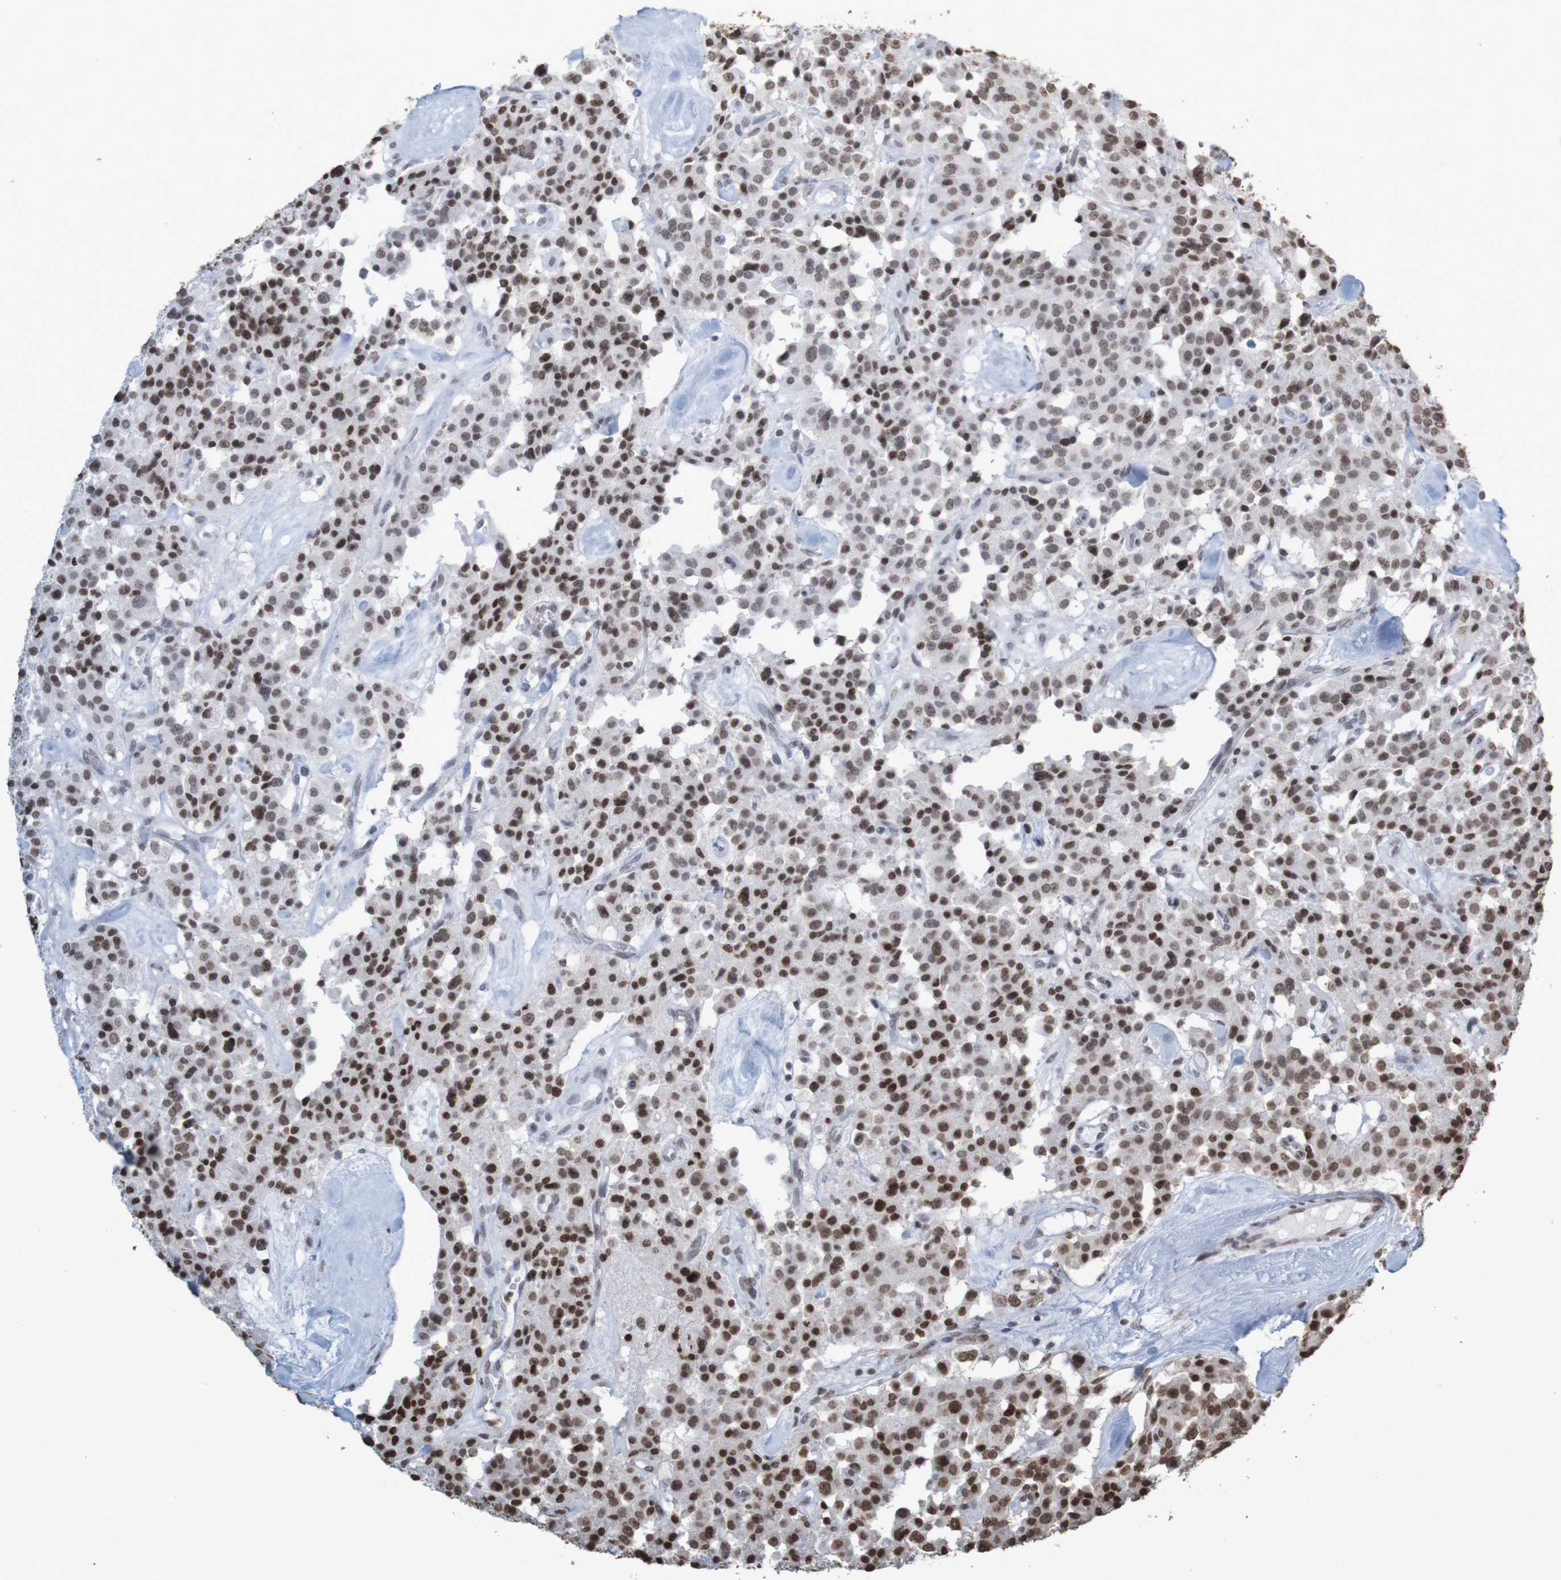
{"staining": {"intensity": "strong", "quantity": ">75%", "location": "nuclear"}, "tissue": "carcinoid", "cell_type": "Tumor cells", "image_type": "cancer", "snomed": [{"axis": "morphology", "description": "Carcinoid, malignant, NOS"}, {"axis": "topography", "description": "Lung"}], "caption": "High-magnification brightfield microscopy of carcinoid stained with DAB (brown) and counterstained with hematoxylin (blue). tumor cells exhibit strong nuclear staining is appreciated in approximately>75% of cells. The protein of interest is stained brown, and the nuclei are stained in blue (DAB IHC with brightfield microscopy, high magnification).", "gene": "GFI1", "patient": {"sex": "male", "age": 30}}